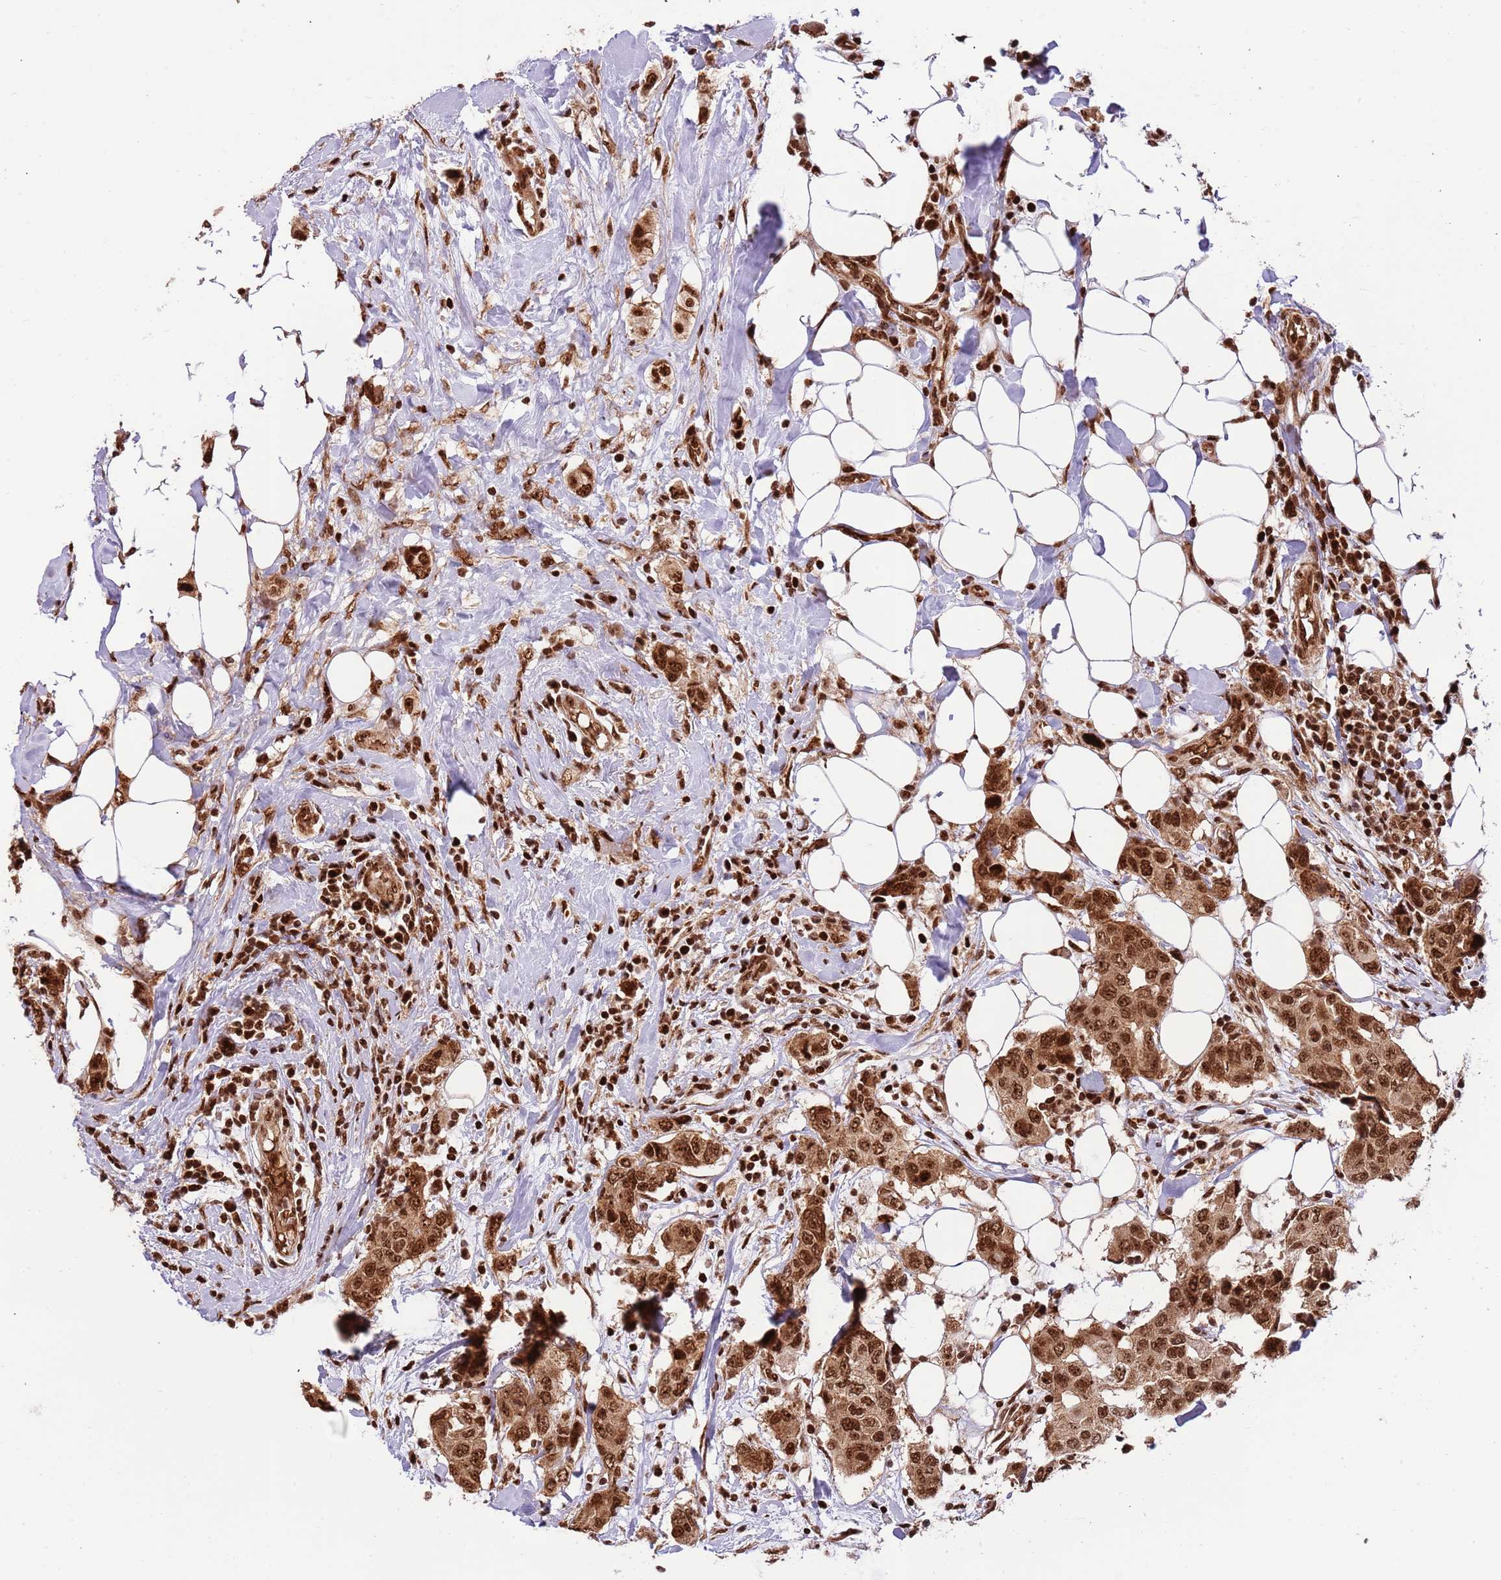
{"staining": {"intensity": "strong", "quantity": ">75%", "location": "nuclear"}, "tissue": "breast cancer", "cell_type": "Tumor cells", "image_type": "cancer", "snomed": [{"axis": "morphology", "description": "Lobular carcinoma"}, {"axis": "topography", "description": "Breast"}], "caption": "Approximately >75% of tumor cells in breast cancer (lobular carcinoma) demonstrate strong nuclear protein expression as visualized by brown immunohistochemical staining.", "gene": "RIF1", "patient": {"sex": "female", "age": 51}}